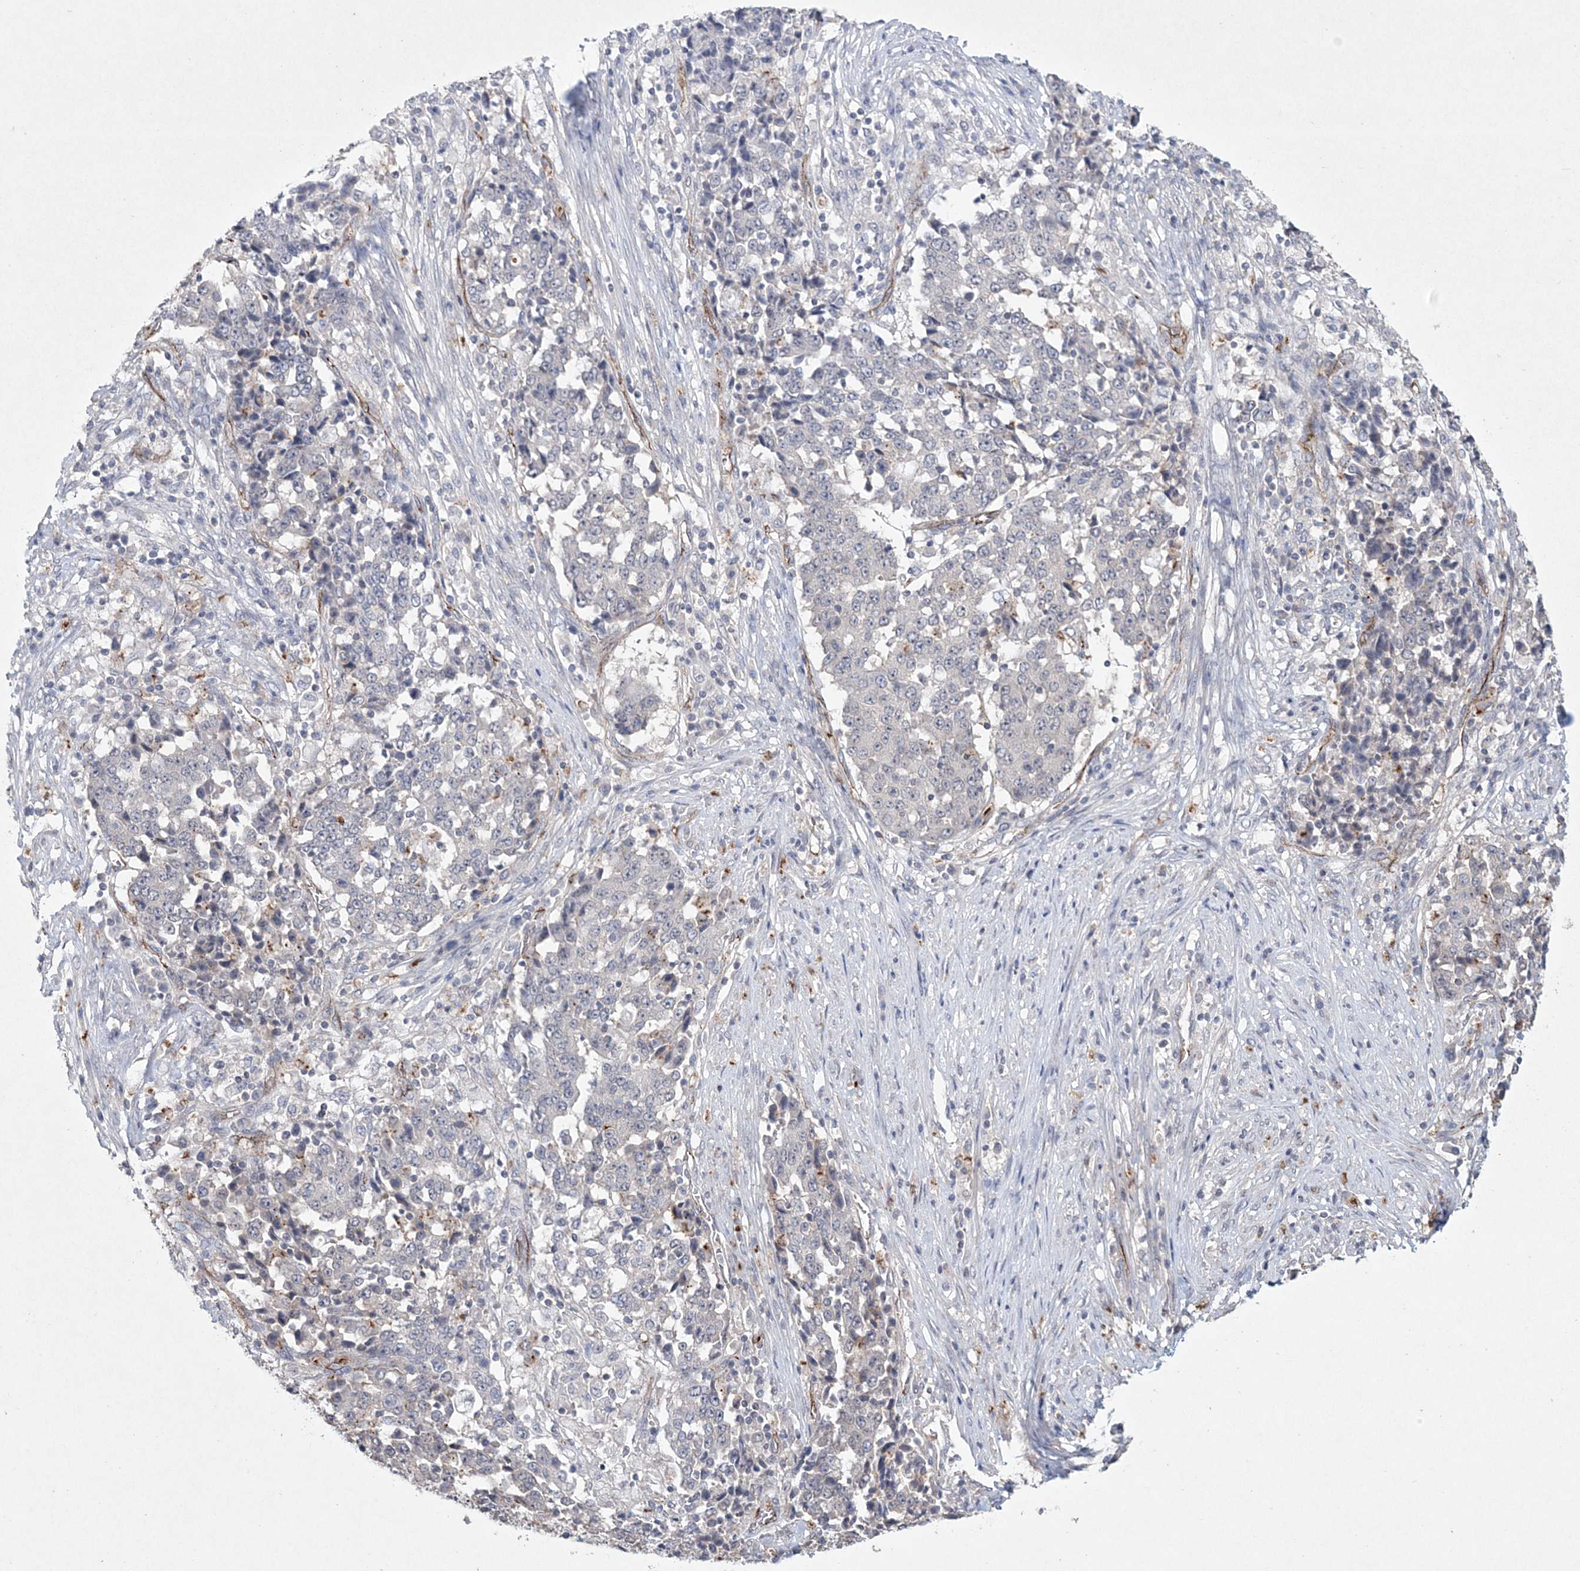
{"staining": {"intensity": "negative", "quantity": "none", "location": "none"}, "tissue": "stomach cancer", "cell_type": "Tumor cells", "image_type": "cancer", "snomed": [{"axis": "morphology", "description": "Adenocarcinoma, NOS"}, {"axis": "topography", "description": "Stomach"}], "caption": "Micrograph shows no significant protein positivity in tumor cells of stomach cancer. Brightfield microscopy of IHC stained with DAB (brown) and hematoxylin (blue), captured at high magnification.", "gene": "DPCD", "patient": {"sex": "male", "age": 59}}